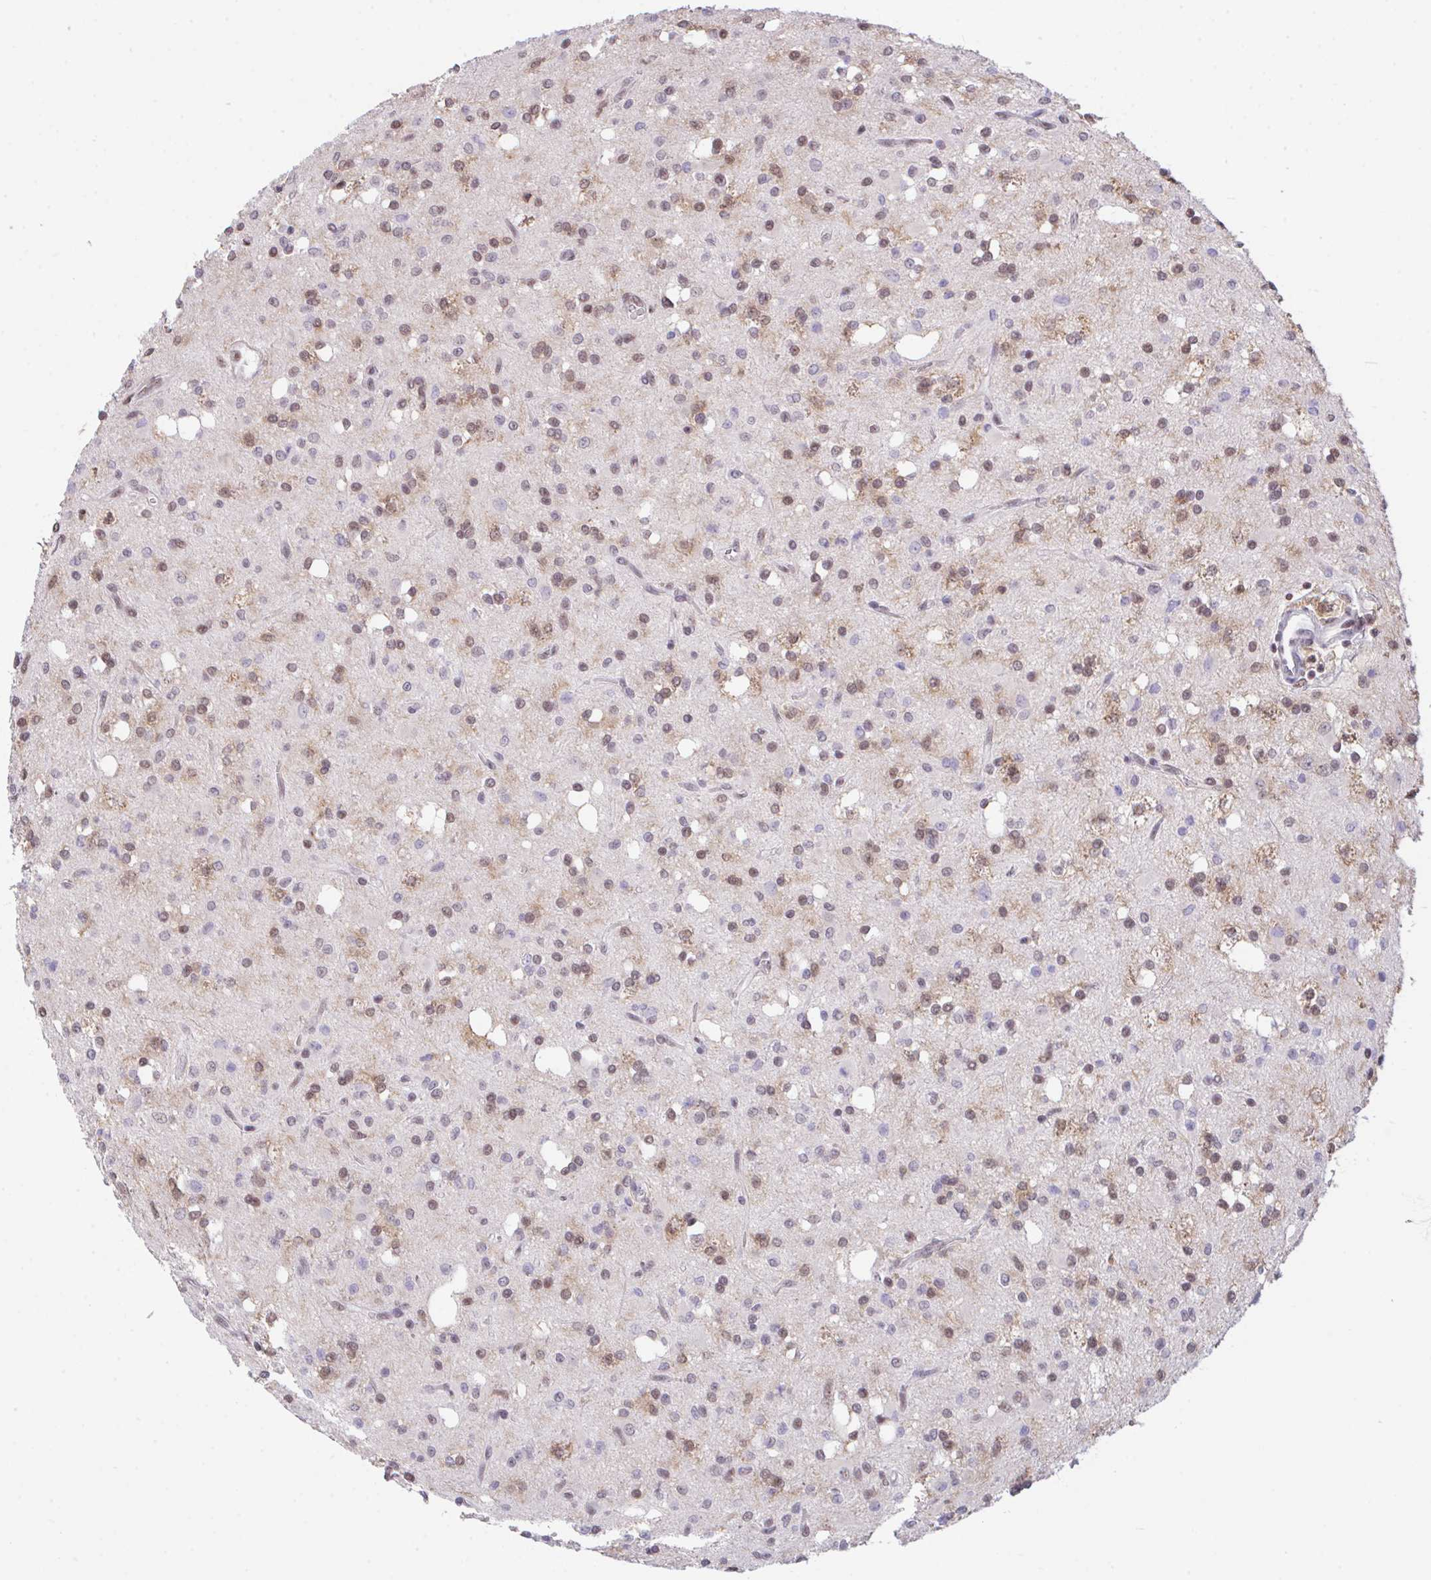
{"staining": {"intensity": "moderate", "quantity": "25%-75%", "location": "cytoplasmic/membranous,nuclear"}, "tissue": "glioma", "cell_type": "Tumor cells", "image_type": "cancer", "snomed": [{"axis": "morphology", "description": "Glioma, malignant, Low grade"}, {"axis": "topography", "description": "Brain"}], "caption": "Immunohistochemistry (IHC) (DAB) staining of human malignant glioma (low-grade) displays moderate cytoplasmic/membranous and nuclear protein staining in approximately 25%-75% of tumor cells. Ihc stains the protein of interest in brown and the nuclei are stained blue.", "gene": "OR6K3", "patient": {"sex": "female", "age": 33}}